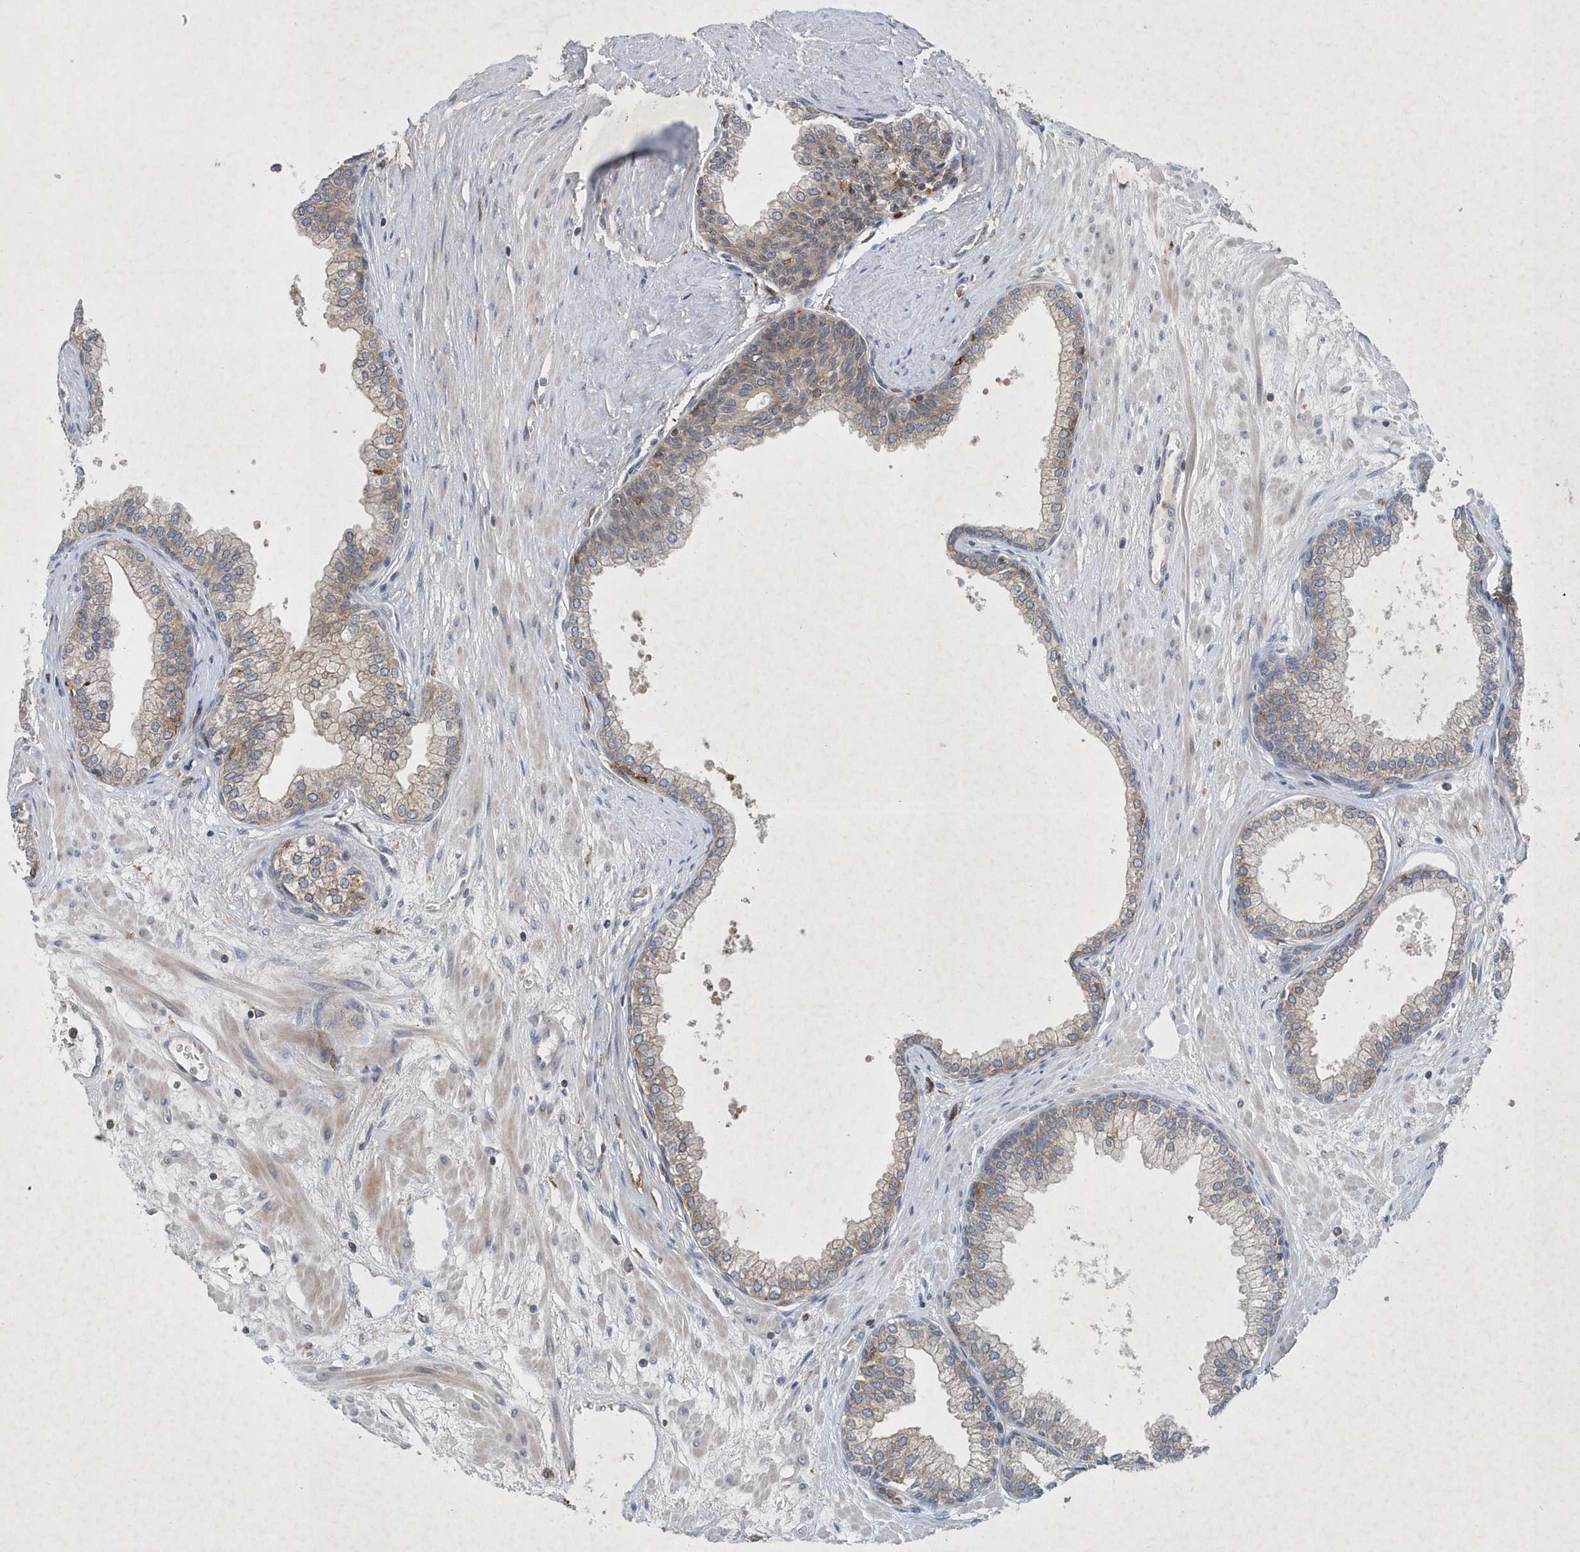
{"staining": {"intensity": "moderate", "quantity": ">75%", "location": "cytoplasmic/membranous"}, "tissue": "prostate", "cell_type": "Glandular cells", "image_type": "normal", "snomed": [{"axis": "morphology", "description": "Normal tissue, NOS"}, {"axis": "morphology", "description": "Urothelial carcinoma, Low grade"}, {"axis": "topography", "description": "Urinary bladder"}, {"axis": "topography", "description": "Prostate"}], "caption": "High-magnification brightfield microscopy of benign prostate stained with DAB (brown) and counterstained with hematoxylin (blue). glandular cells exhibit moderate cytoplasmic/membranous positivity is identified in approximately>75% of cells.", "gene": "P2RY10", "patient": {"sex": "male", "age": 60}}